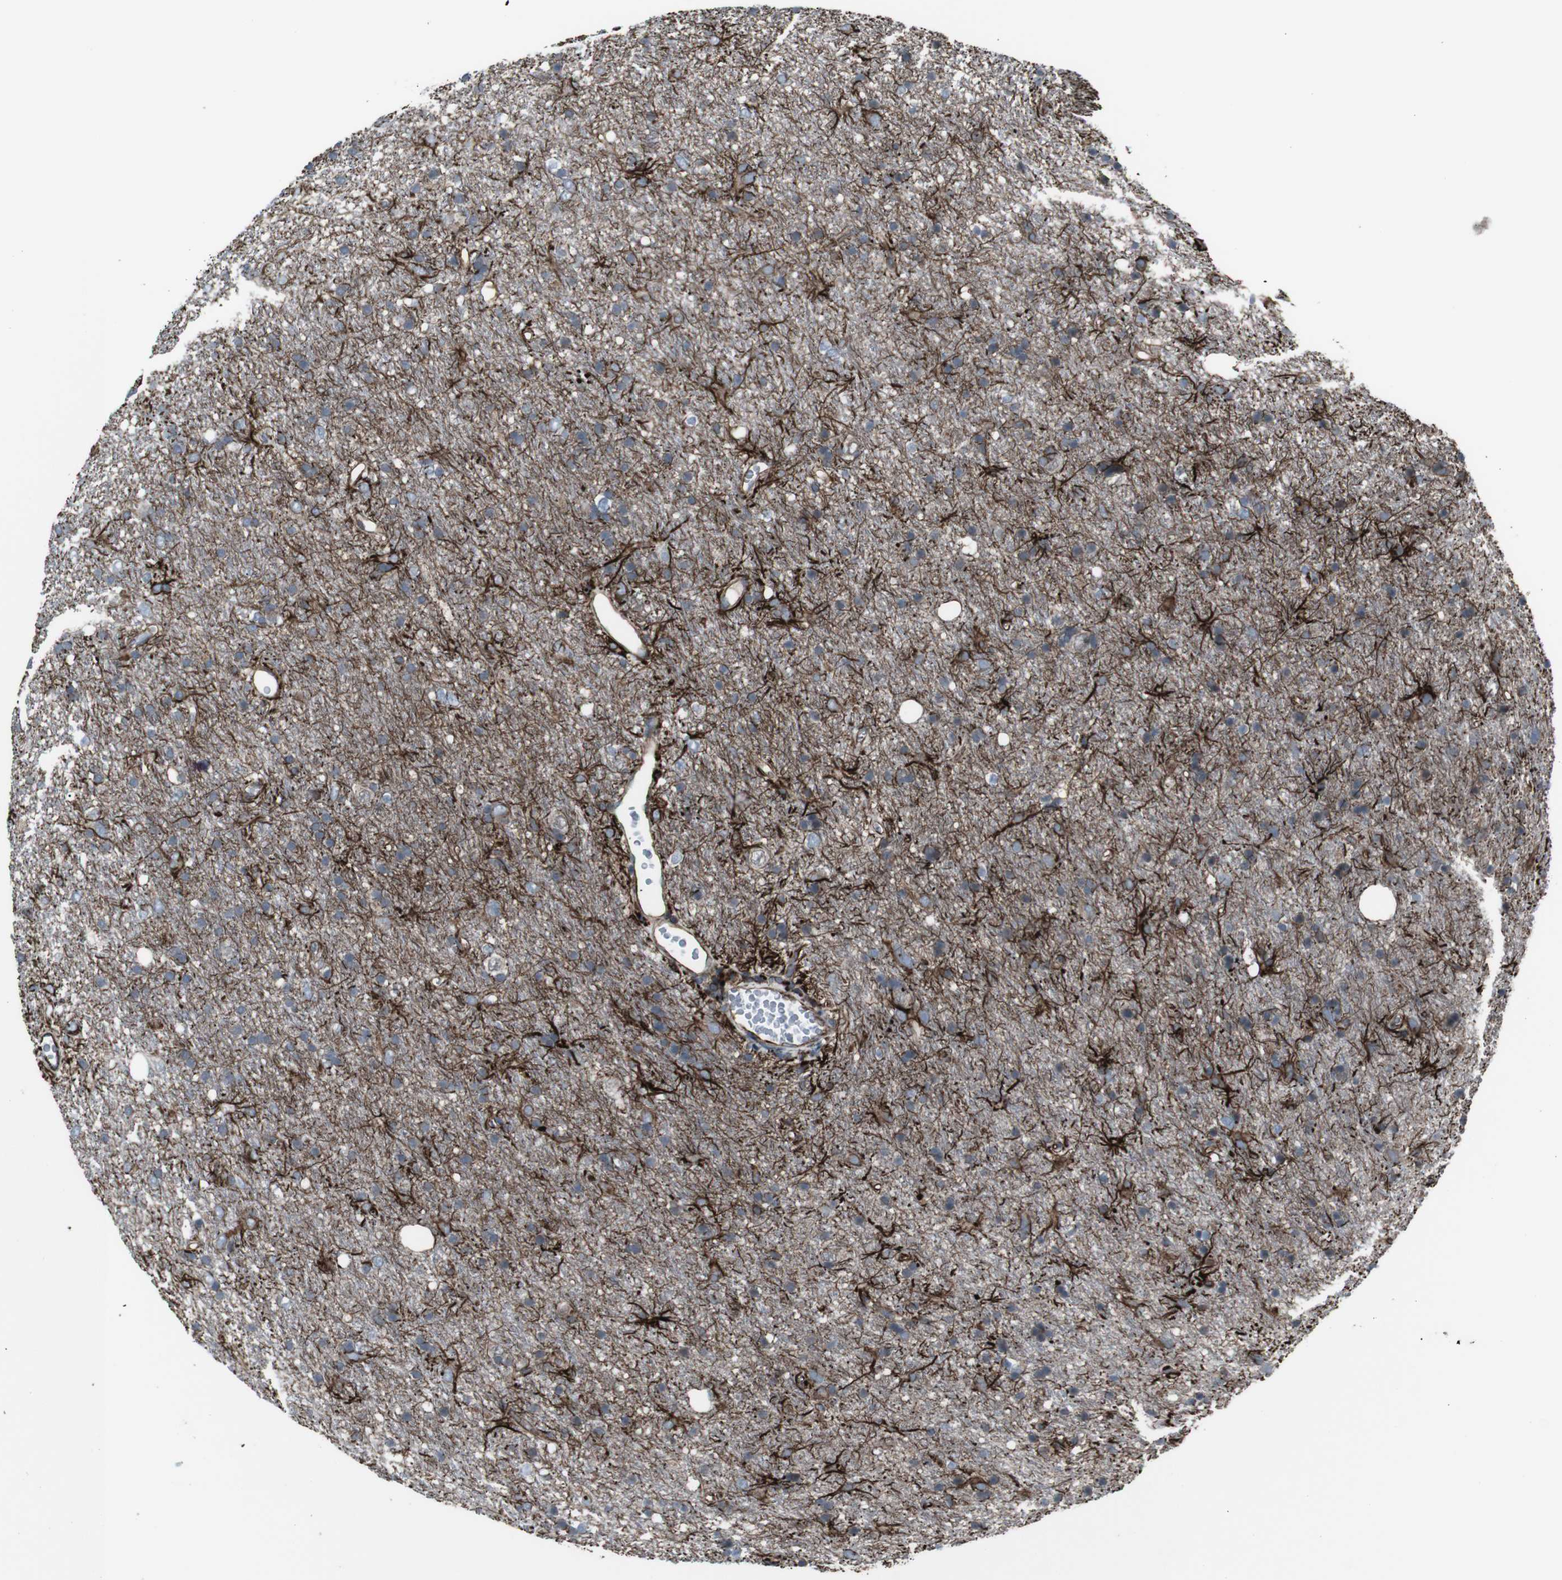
{"staining": {"intensity": "negative", "quantity": "none", "location": "none"}, "tissue": "glioma", "cell_type": "Tumor cells", "image_type": "cancer", "snomed": [{"axis": "morphology", "description": "Glioma, malignant, Low grade"}, {"axis": "topography", "description": "Brain"}], "caption": "This is an immunohistochemistry image of malignant low-grade glioma. There is no positivity in tumor cells.", "gene": "TMEM141", "patient": {"sex": "male", "age": 77}}